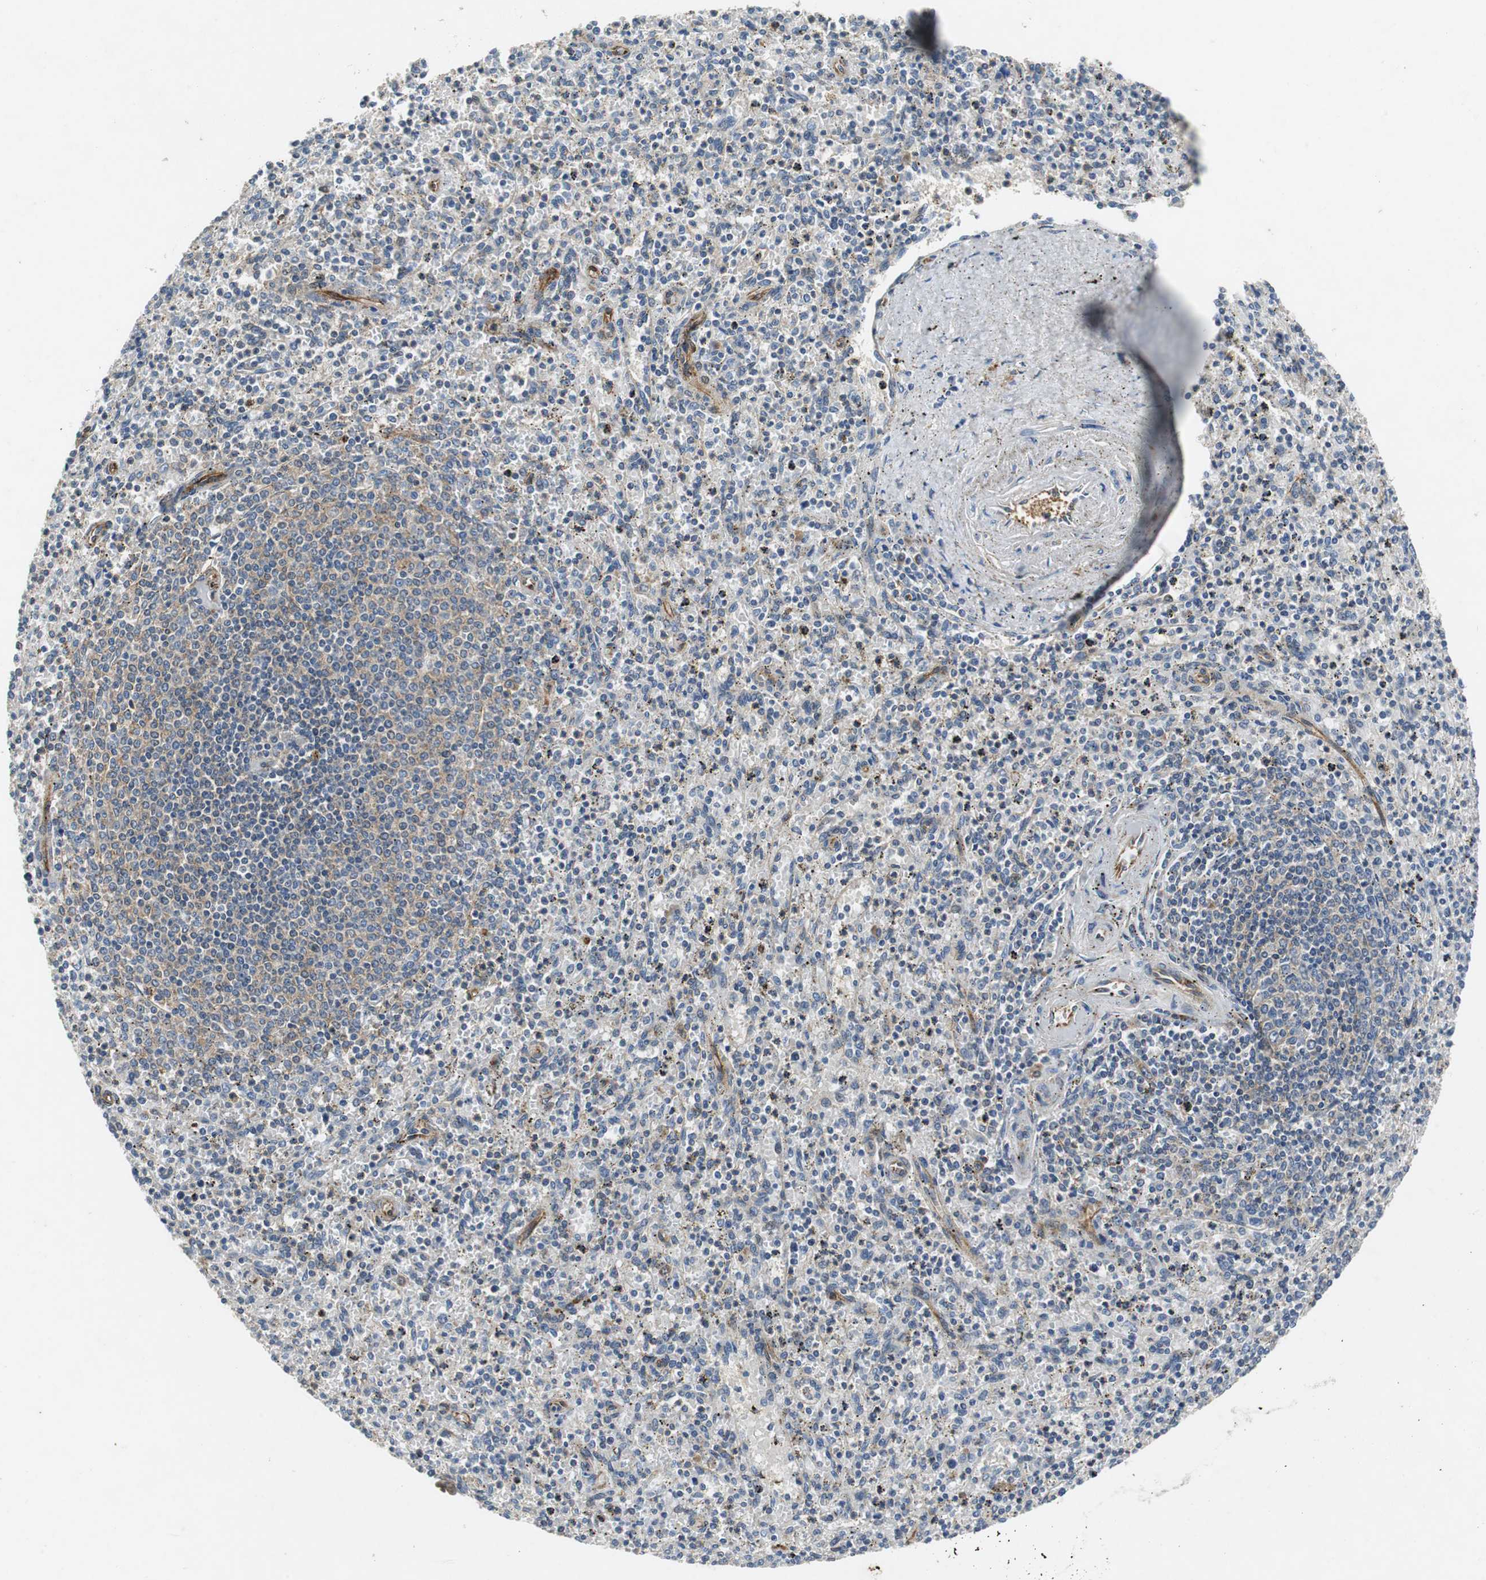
{"staining": {"intensity": "weak", "quantity": "<25%", "location": "cytoplasmic/membranous"}, "tissue": "spleen", "cell_type": "Cells in red pulp", "image_type": "normal", "snomed": [{"axis": "morphology", "description": "Normal tissue, NOS"}, {"axis": "topography", "description": "Spleen"}], "caption": "Protein analysis of benign spleen displays no significant staining in cells in red pulp. The staining was performed using DAB to visualize the protein expression in brown, while the nuclei were stained in blue with hematoxylin (Magnification: 20x).", "gene": "ISCU", "patient": {"sex": "male", "age": 72}}